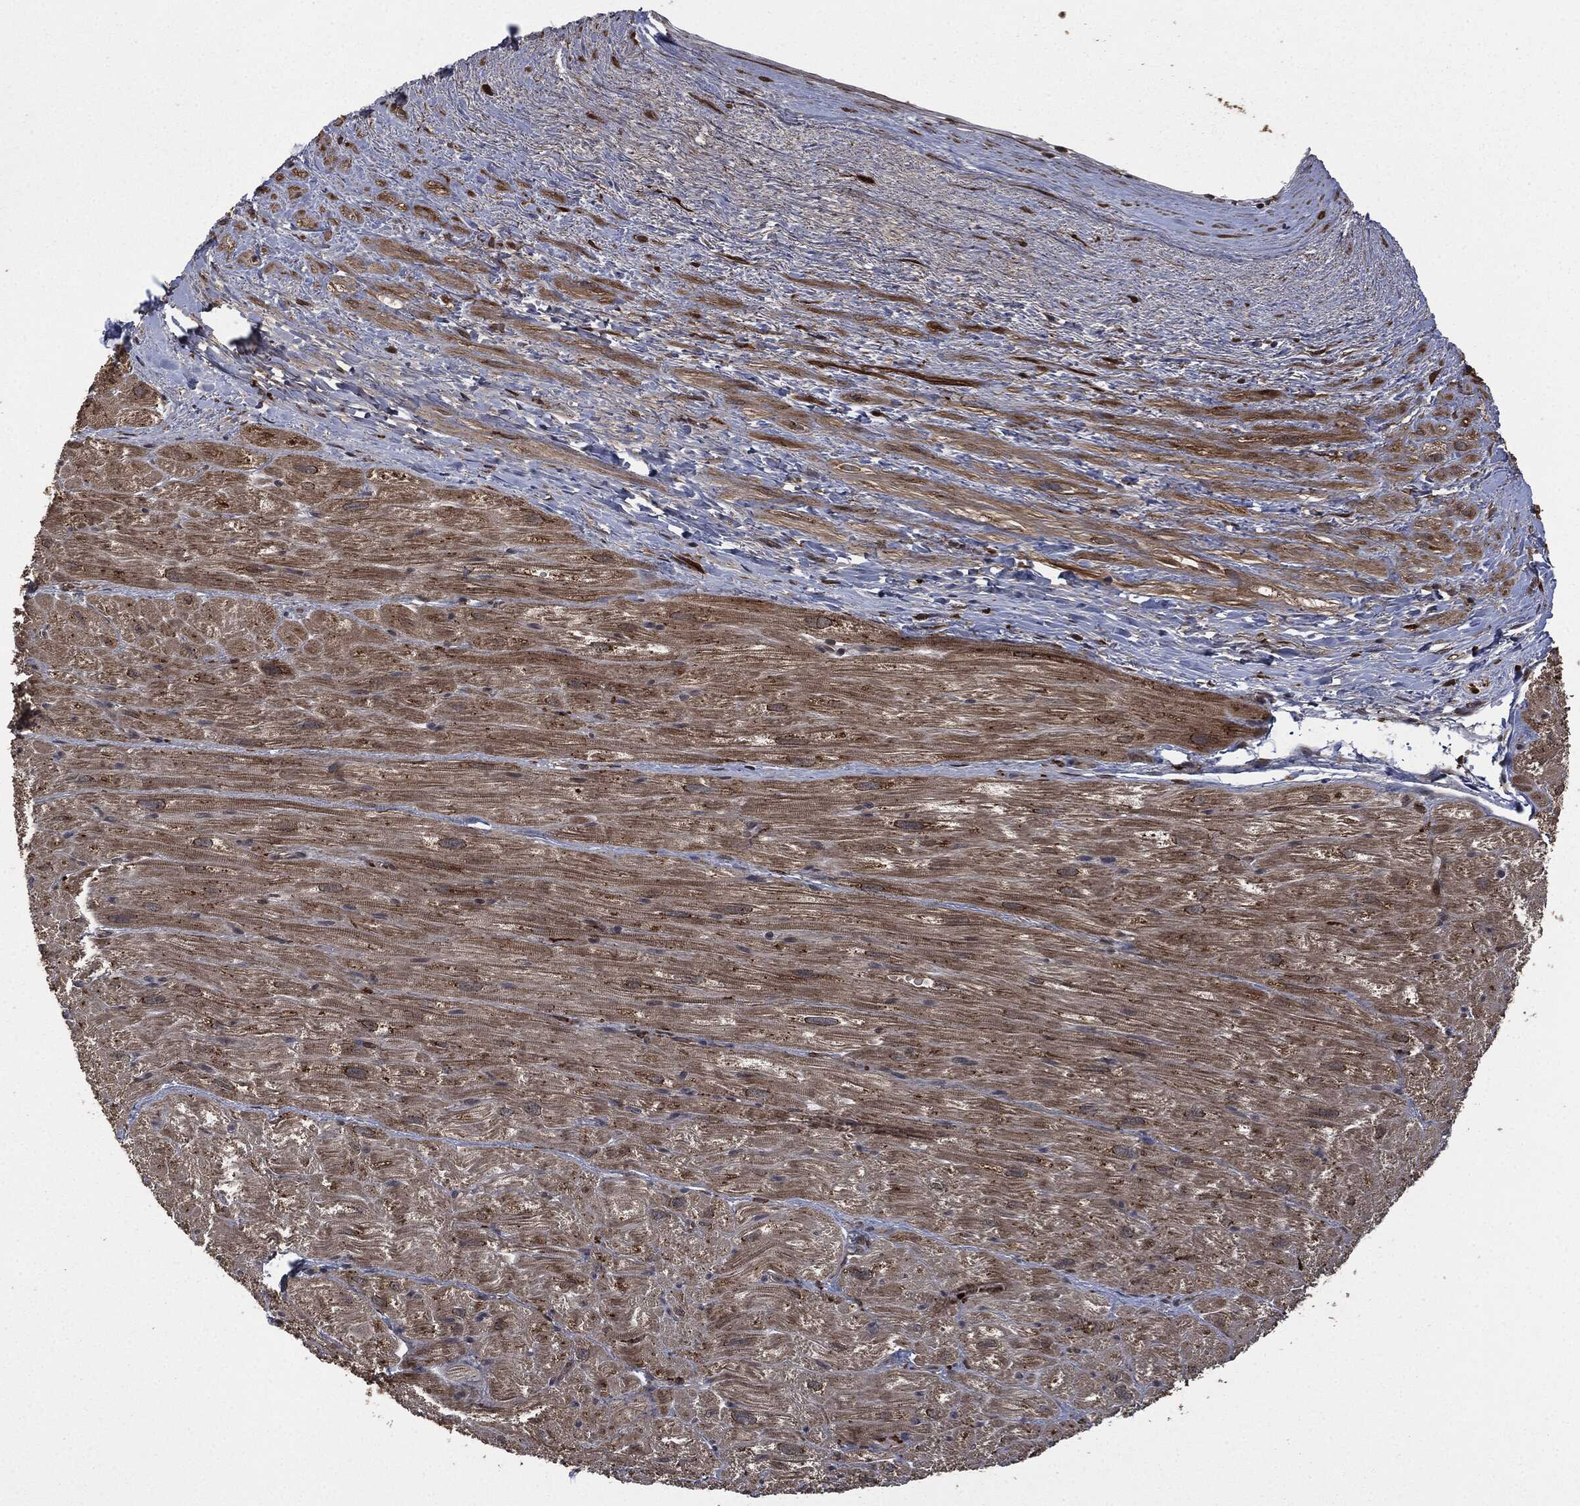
{"staining": {"intensity": "moderate", "quantity": "25%-75%", "location": "cytoplasmic/membranous"}, "tissue": "heart muscle", "cell_type": "Cardiomyocytes", "image_type": "normal", "snomed": [{"axis": "morphology", "description": "Normal tissue, NOS"}, {"axis": "topography", "description": "Heart"}], "caption": "Immunohistochemistry (IHC) (DAB) staining of normal human heart muscle shows moderate cytoplasmic/membranous protein staining in about 25%-75% of cardiomyocytes. The protein is stained brown, and the nuclei are stained in blue (DAB IHC with brightfield microscopy, high magnification).", "gene": "CRABP2", "patient": {"sex": "male", "age": 62}}